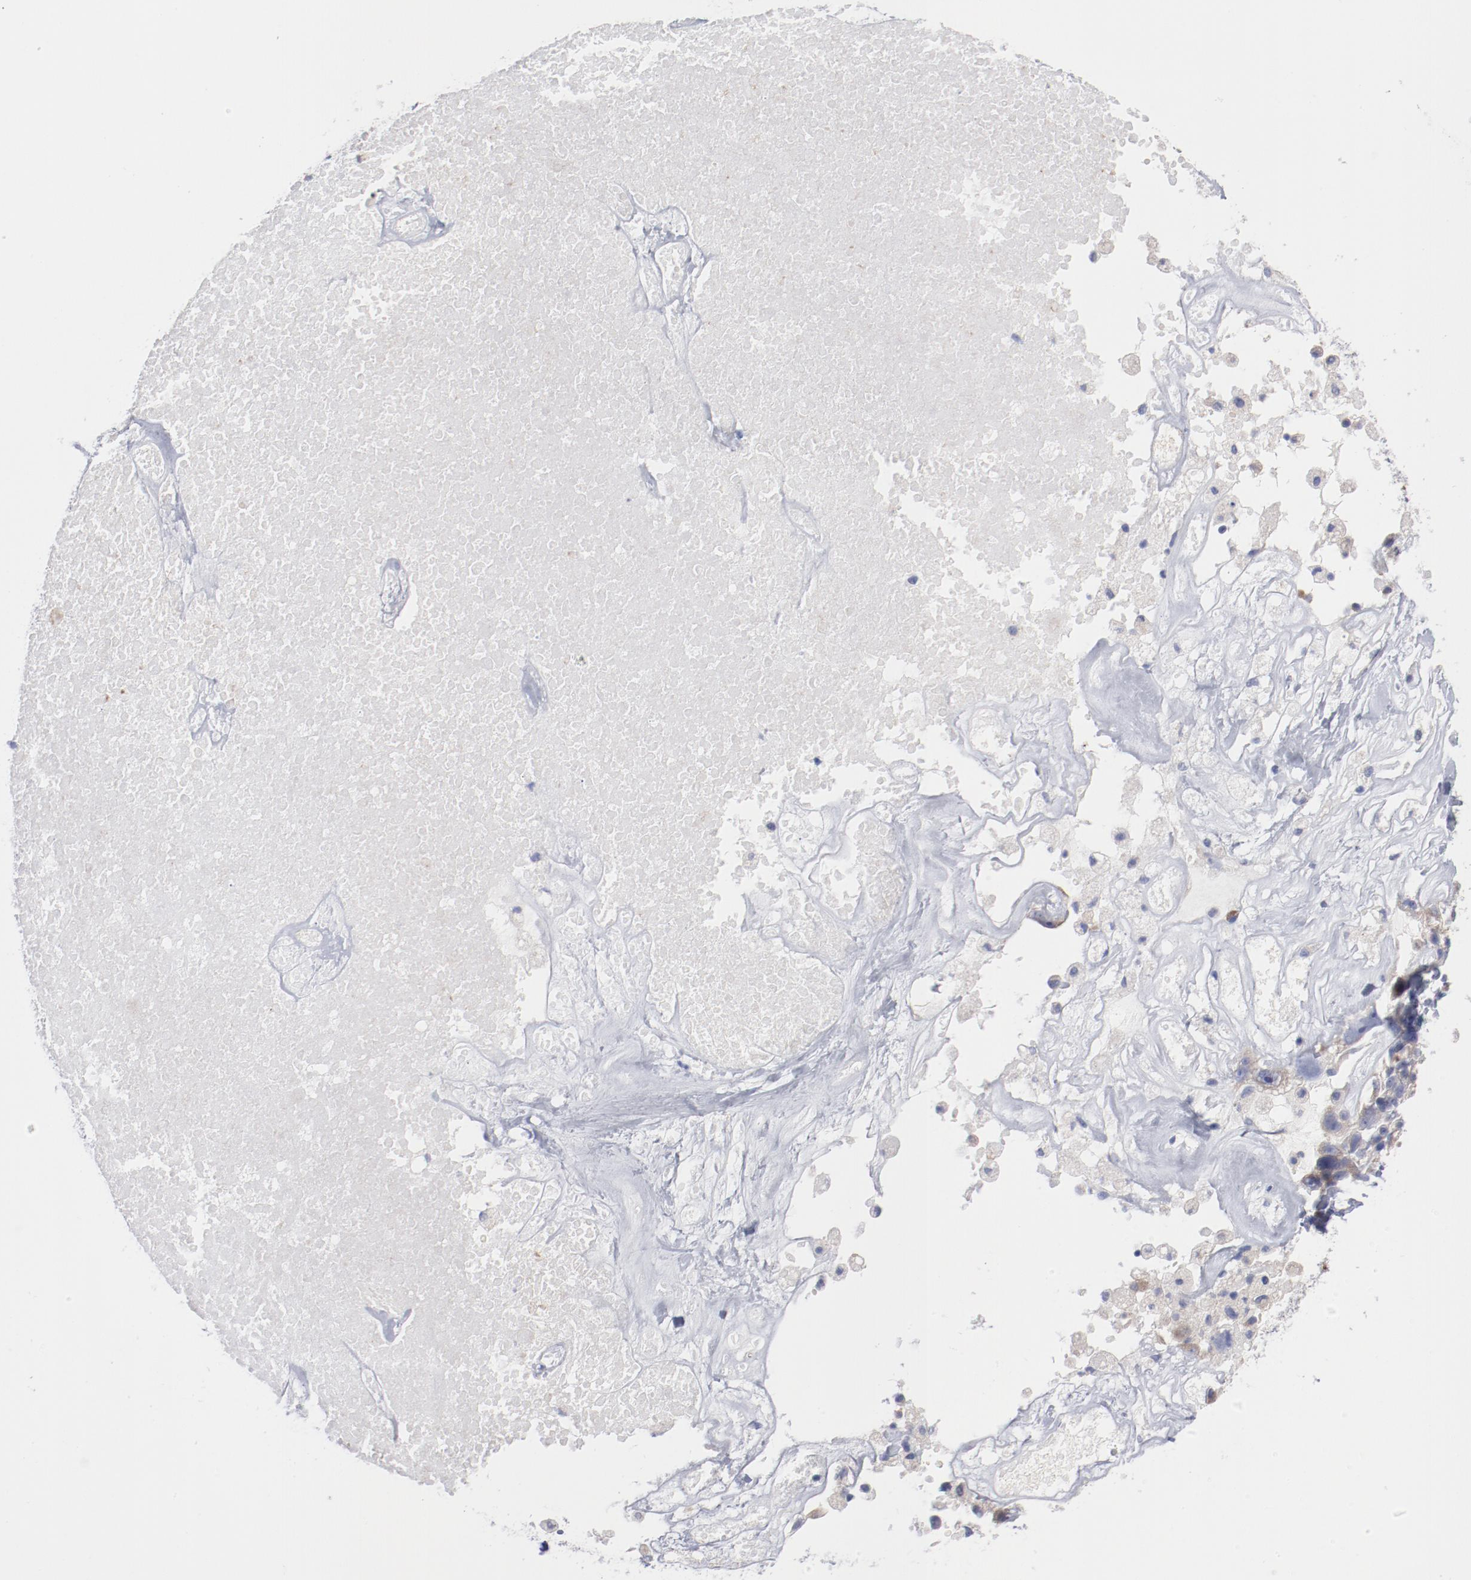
{"staining": {"intensity": "weak", "quantity": ">75%", "location": "cytoplasmic/membranous"}, "tissue": "ovarian cancer", "cell_type": "Tumor cells", "image_type": "cancer", "snomed": [{"axis": "morphology", "description": "Cystadenocarcinoma, serous, NOS"}, {"axis": "topography", "description": "Ovary"}], "caption": "Immunohistochemistry (IHC) micrograph of neoplastic tissue: human ovarian cancer stained using immunohistochemistry (IHC) displays low levels of weak protein expression localized specifically in the cytoplasmic/membranous of tumor cells, appearing as a cytoplasmic/membranous brown color.", "gene": "CPE", "patient": {"sex": "female", "age": 66}}